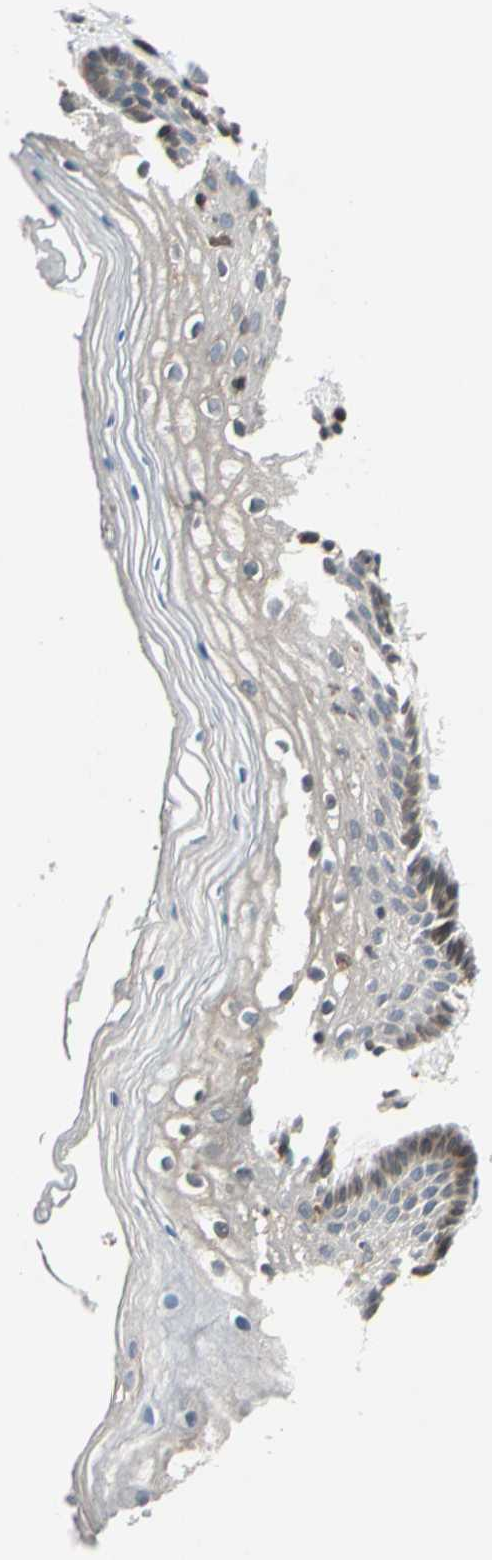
{"staining": {"intensity": "weak", "quantity": "<25%", "location": "cytoplasmic/membranous"}, "tissue": "vagina", "cell_type": "Squamous epithelial cells", "image_type": "normal", "snomed": [{"axis": "morphology", "description": "Normal tissue, NOS"}, {"axis": "topography", "description": "Vagina"}], "caption": "Normal vagina was stained to show a protein in brown. There is no significant staining in squamous epithelial cells. (DAB (3,3'-diaminobenzidine) immunohistochemistry (IHC) visualized using brightfield microscopy, high magnification).", "gene": "TRIO", "patient": {"sex": "female", "age": 46}}